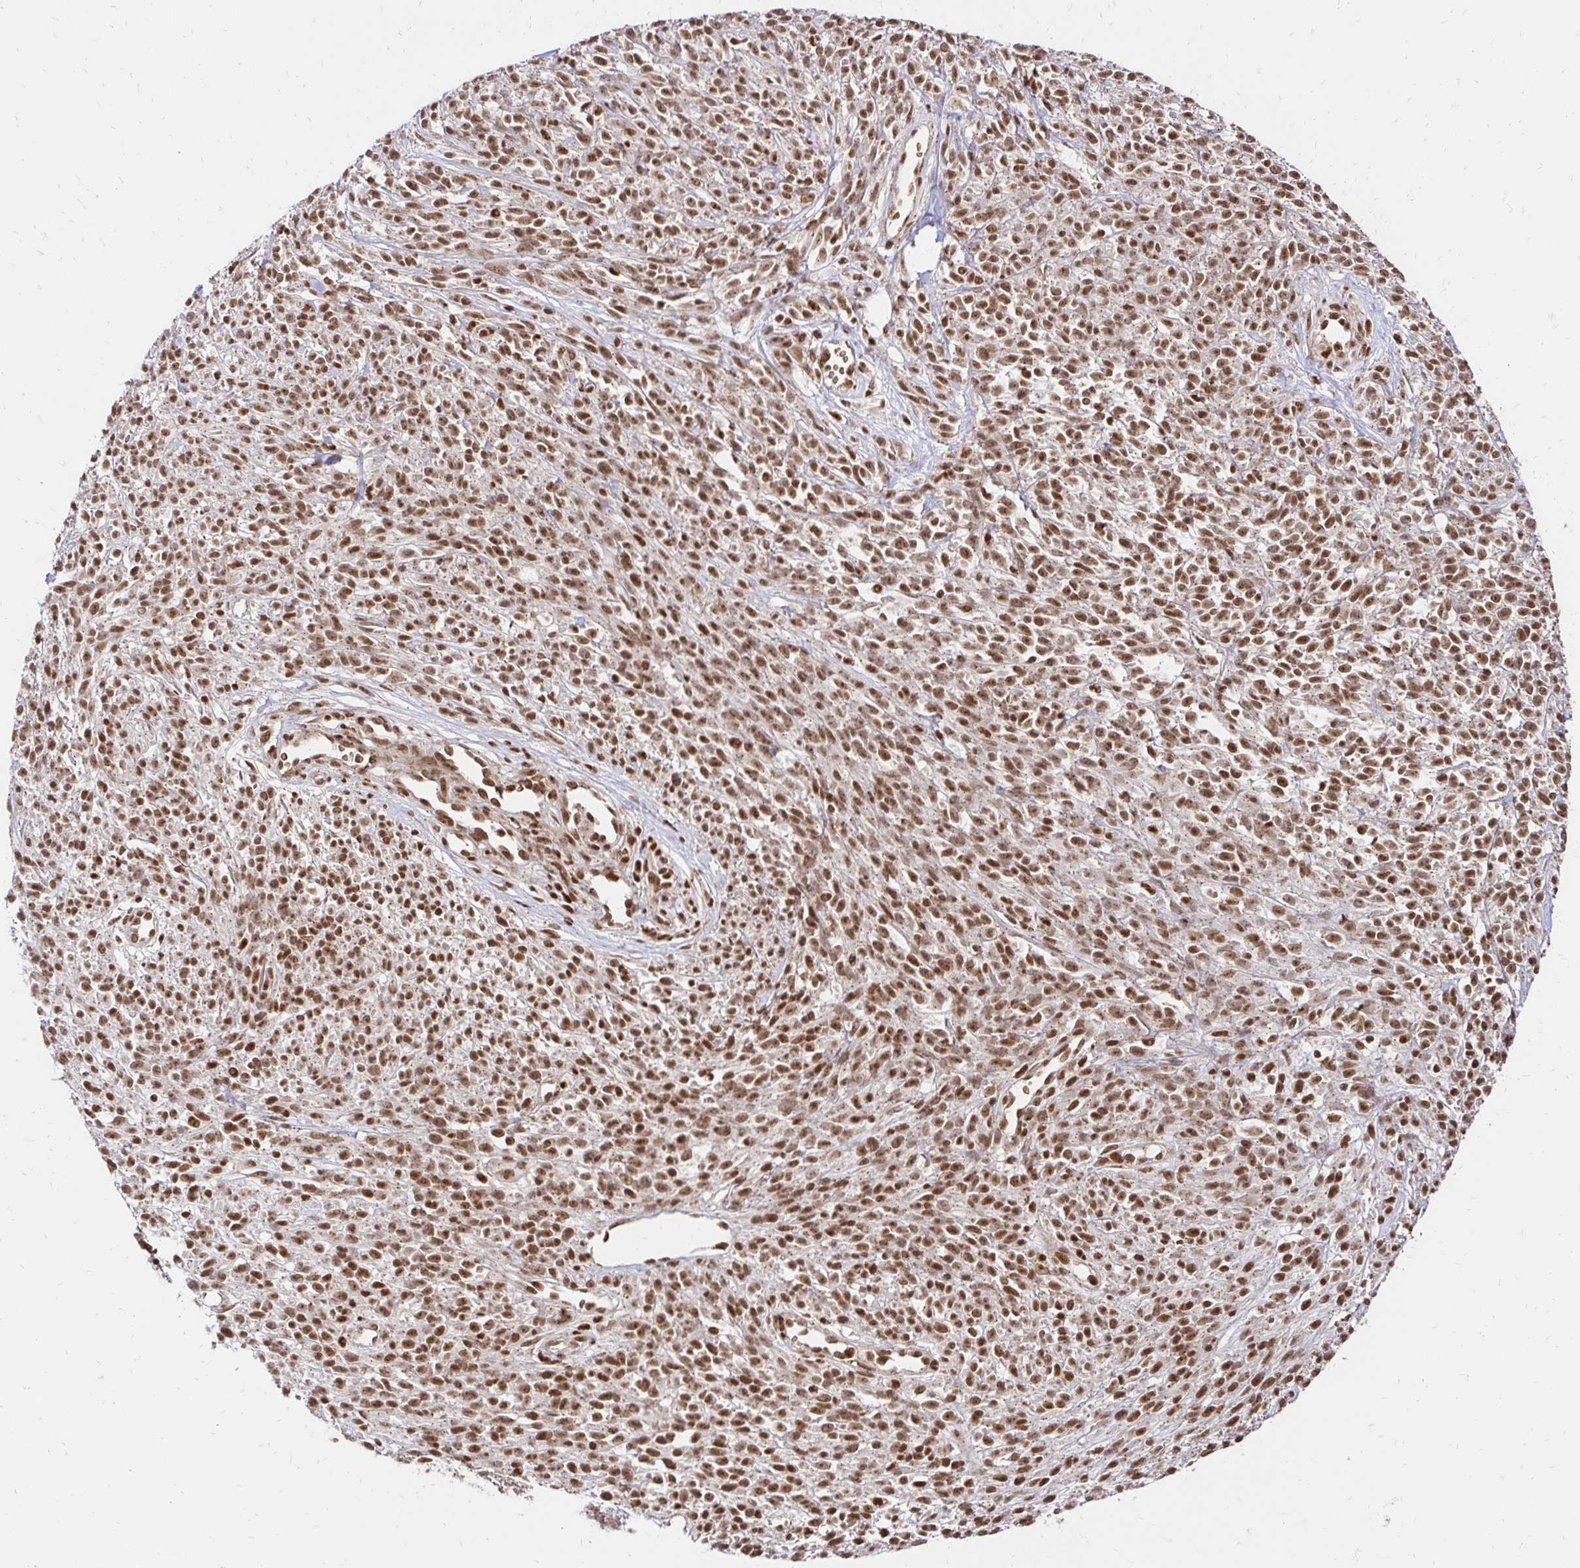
{"staining": {"intensity": "moderate", "quantity": ">75%", "location": "nuclear"}, "tissue": "melanoma", "cell_type": "Tumor cells", "image_type": "cancer", "snomed": [{"axis": "morphology", "description": "Malignant melanoma, NOS"}, {"axis": "topography", "description": "Skin"}, {"axis": "topography", "description": "Skin of trunk"}], "caption": "Brown immunohistochemical staining in malignant melanoma exhibits moderate nuclear expression in approximately >75% of tumor cells.", "gene": "GLYR1", "patient": {"sex": "male", "age": 74}}